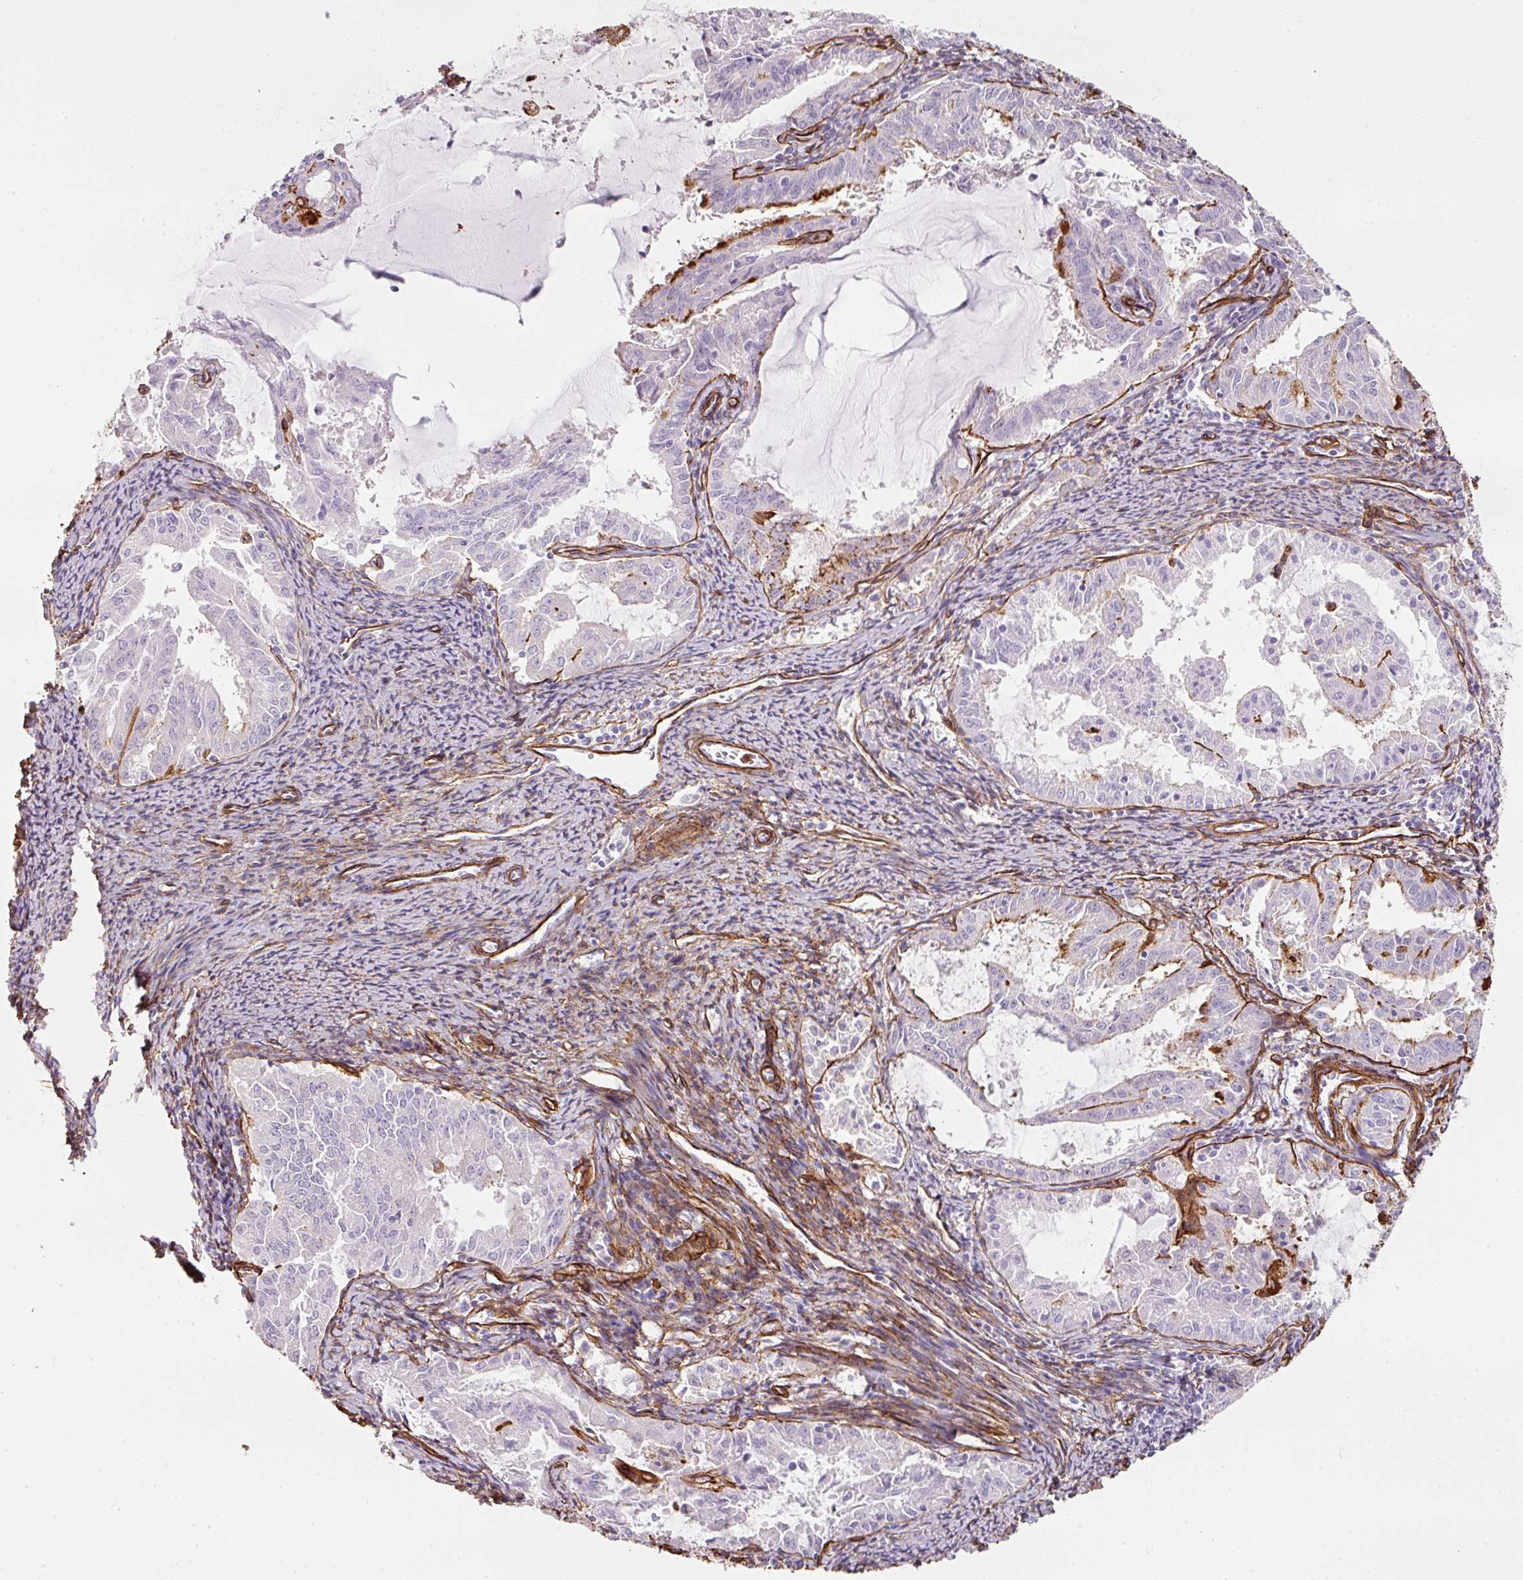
{"staining": {"intensity": "moderate", "quantity": "<25%", "location": "cytoplasmic/membranous"}, "tissue": "endometrial cancer", "cell_type": "Tumor cells", "image_type": "cancer", "snomed": [{"axis": "morphology", "description": "Adenocarcinoma, NOS"}, {"axis": "topography", "description": "Endometrium"}], "caption": "A brown stain labels moderate cytoplasmic/membranous expression of a protein in endometrial cancer (adenocarcinoma) tumor cells. The protein is shown in brown color, while the nuclei are stained blue.", "gene": "LOXL4", "patient": {"sex": "female", "age": 70}}